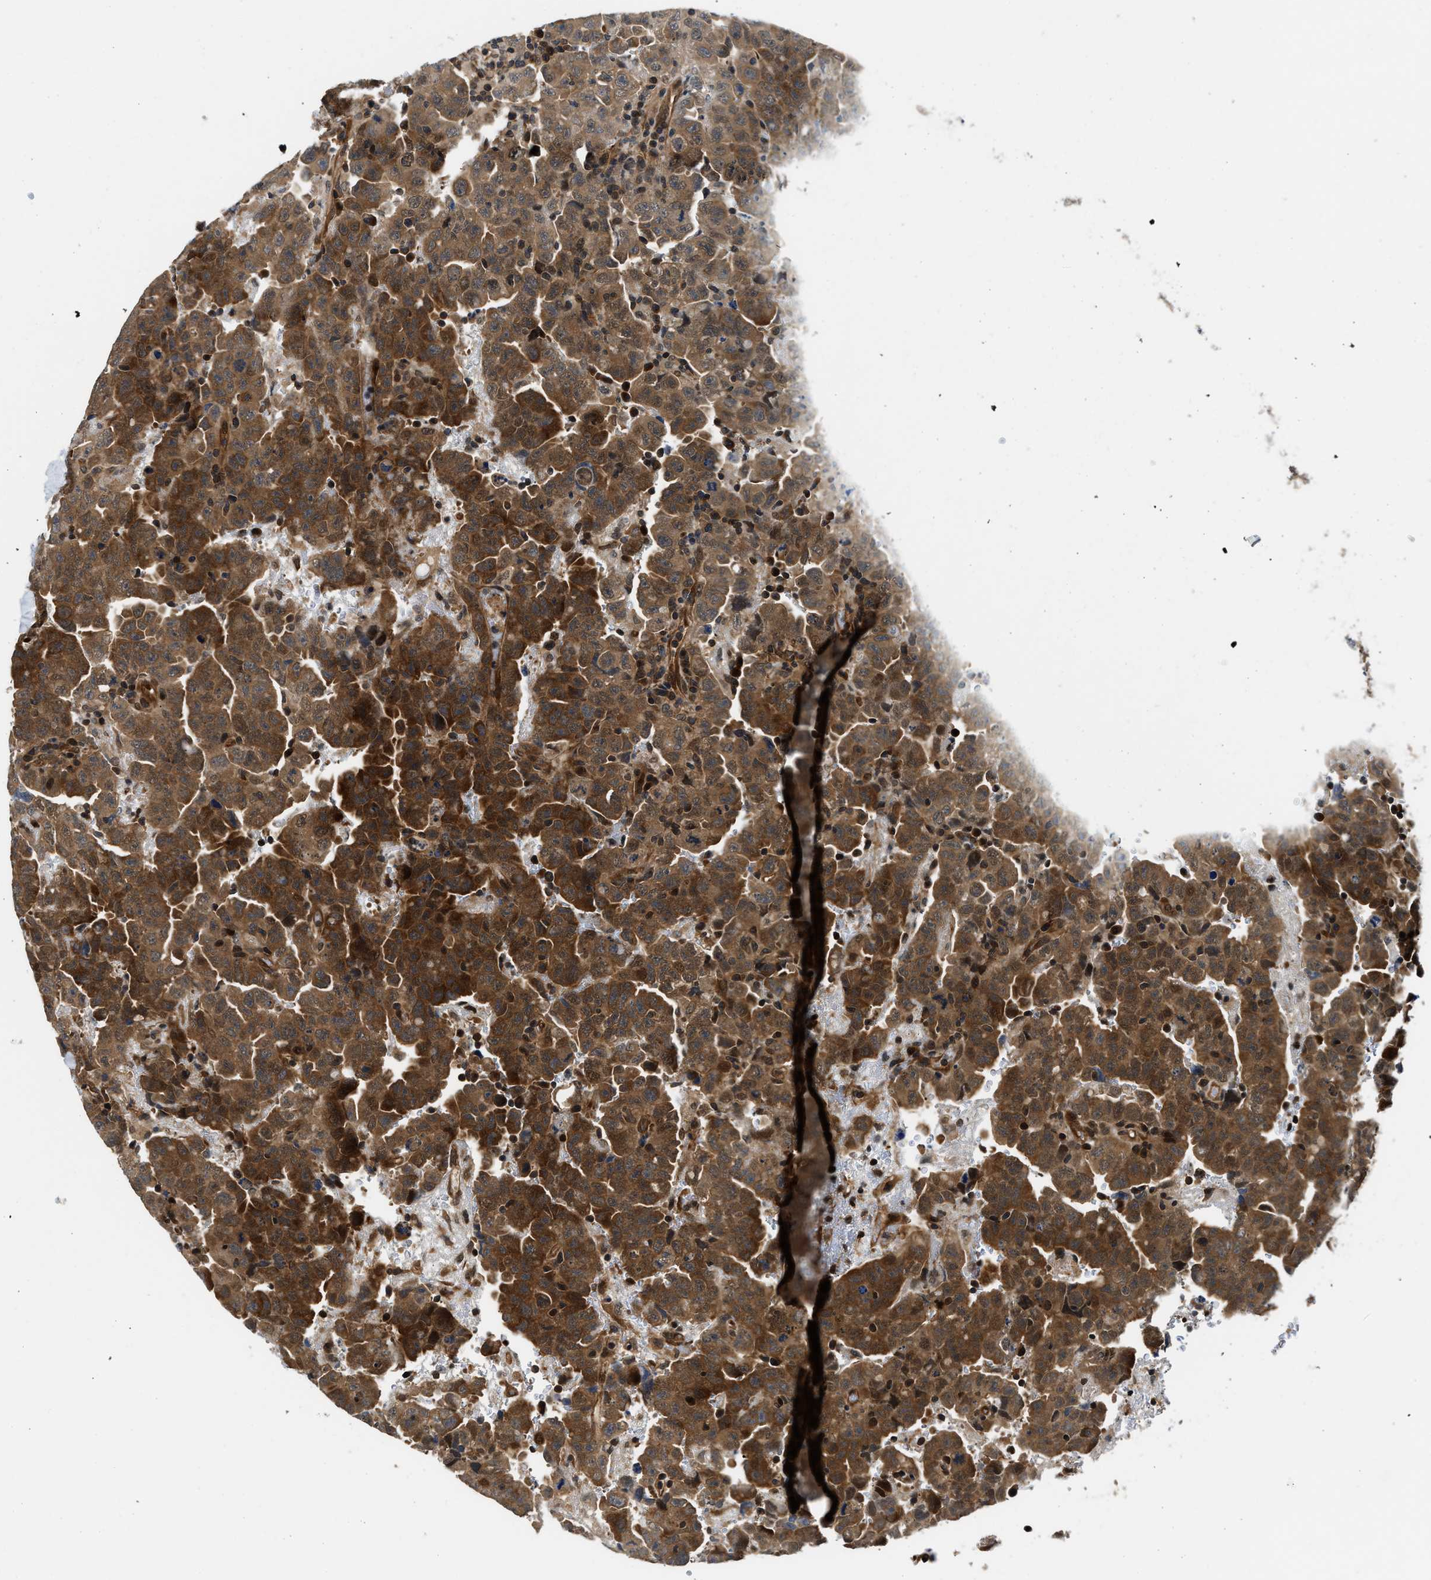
{"staining": {"intensity": "moderate", "quantity": ">75%", "location": "cytoplasmic/membranous"}, "tissue": "testis cancer", "cell_type": "Tumor cells", "image_type": "cancer", "snomed": [{"axis": "morphology", "description": "Carcinoma, Embryonal, NOS"}, {"axis": "topography", "description": "Testis"}], "caption": "Testis cancer (embryonal carcinoma) stained with a protein marker demonstrates moderate staining in tumor cells.", "gene": "COPS2", "patient": {"sex": "male", "age": 28}}